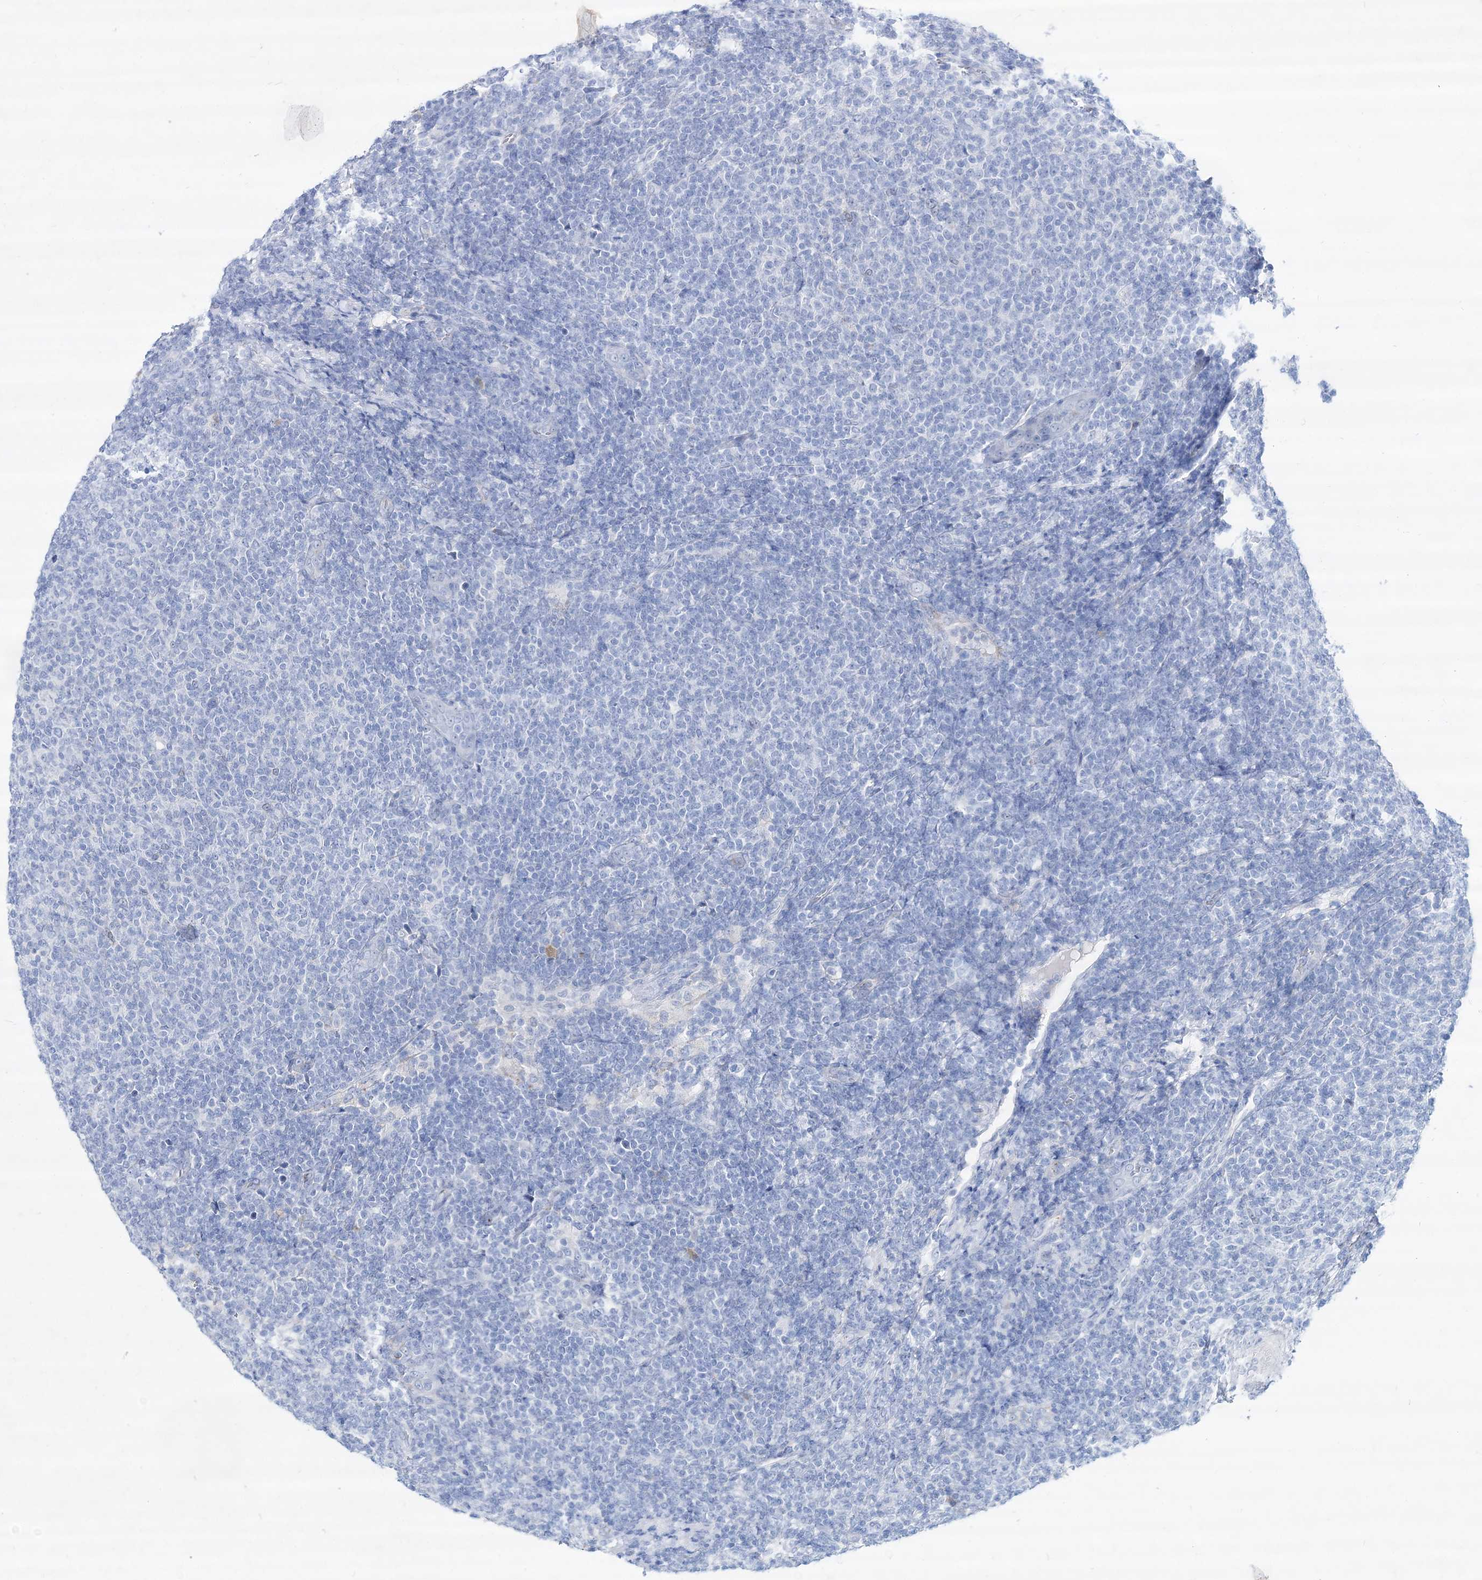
{"staining": {"intensity": "negative", "quantity": "none", "location": "none"}, "tissue": "lymphoma", "cell_type": "Tumor cells", "image_type": "cancer", "snomed": [{"axis": "morphology", "description": "Malignant lymphoma, non-Hodgkin's type, Low grade"}, {"axis": "topography", "description": "Lymph node"}], "caption": "DAB immunohistochemical staining of human low-grade malignant lymphoma, non-Hodgkin's type demonstrates no significant positivity in tumor cells.", "gene": "SPINK7", "patient": {"sex": "male", "age": 66}}